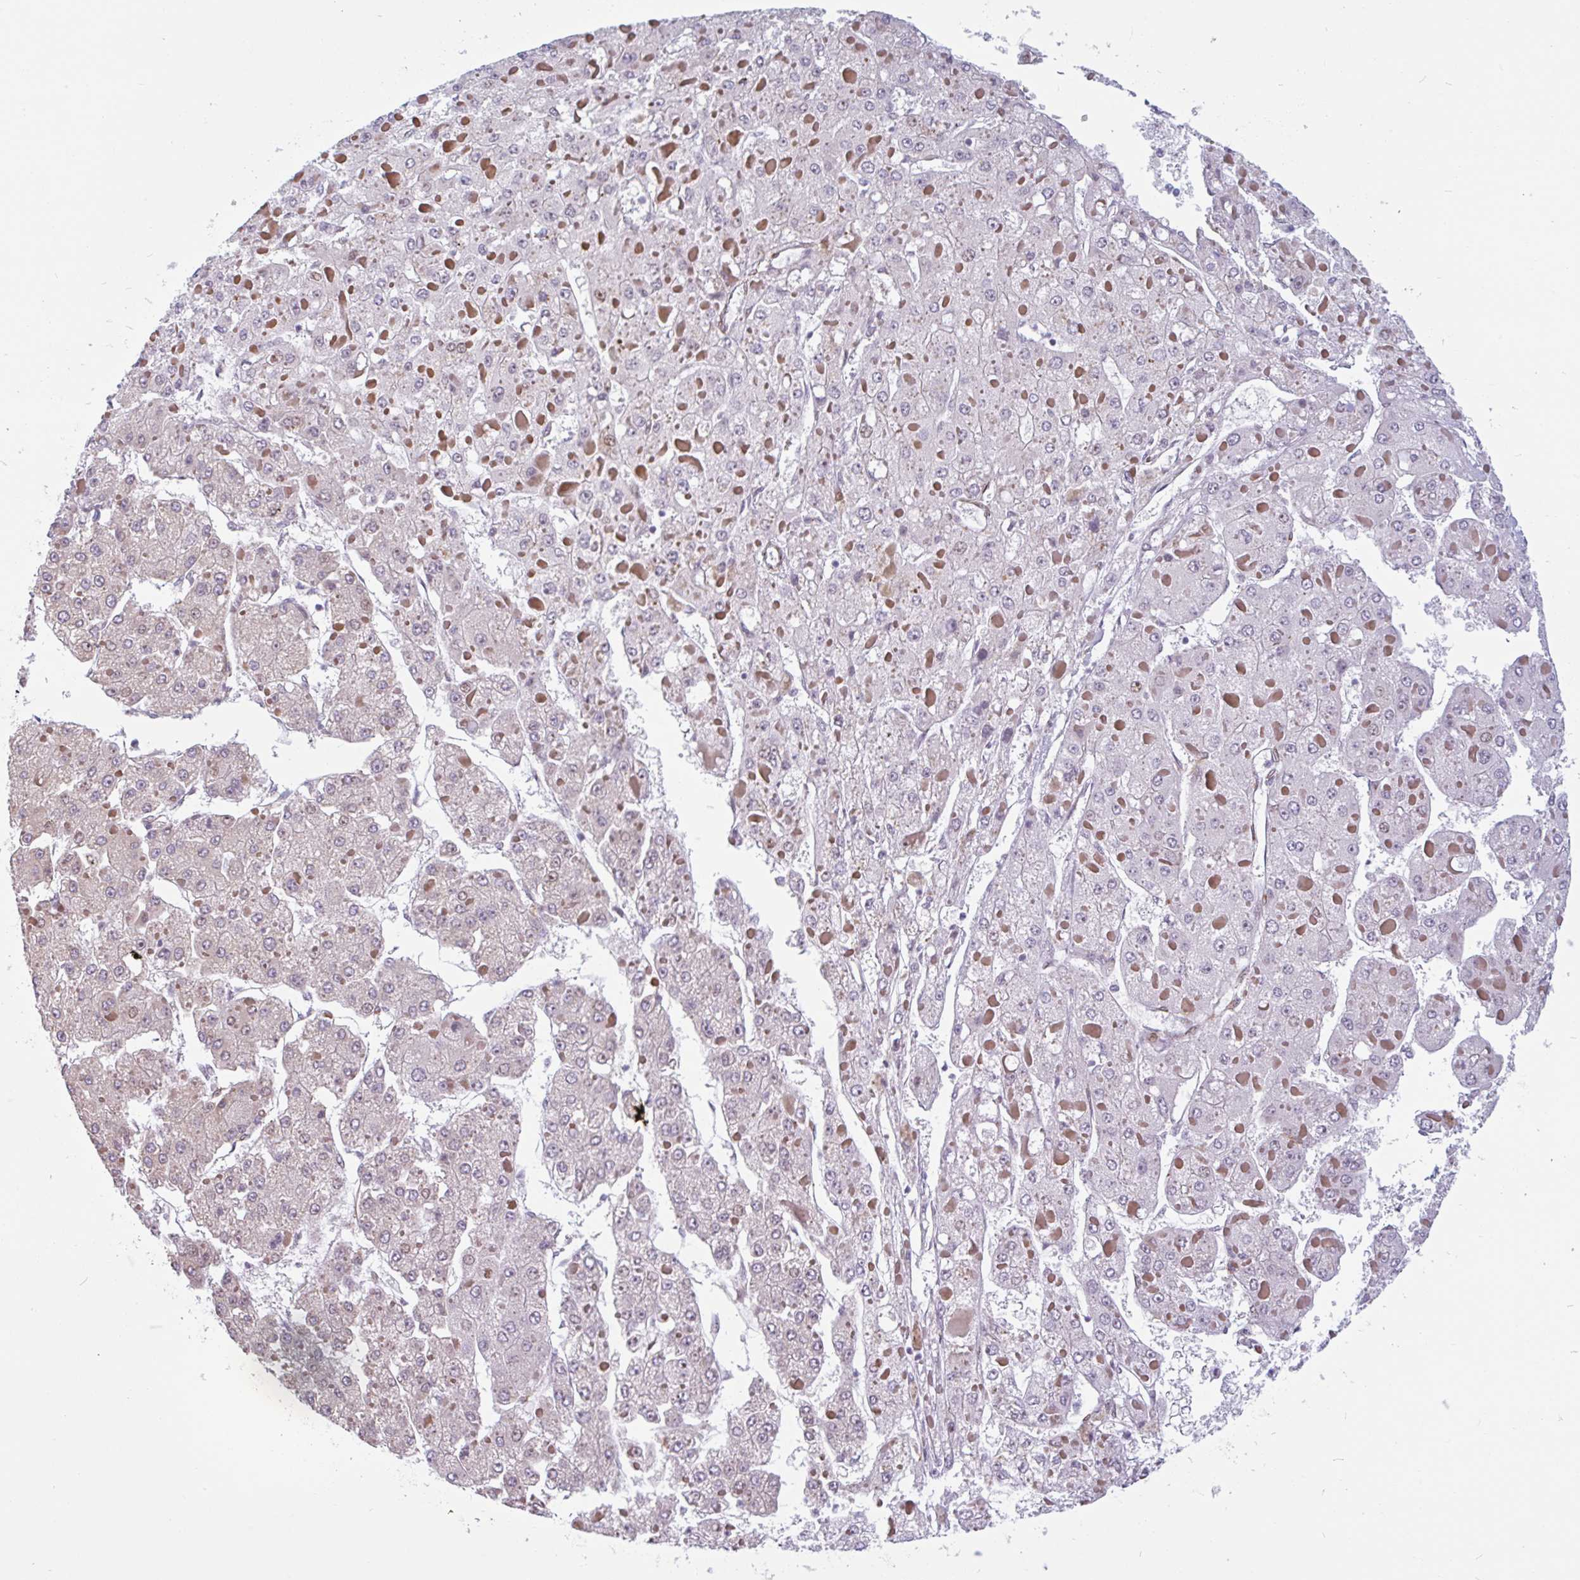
{"staining": {"intensity": "weak", "quantity": "<25%", "location": "nuclear"}, "tissue": "liver cancer", "cell_type": "Tumor cells", "image_type": "cancer", "snomed": [{"axis": "morphology", "description": "Carcinoma, Hepatocellular, NOS"}, {"axis": "topography", "description": "Liver"}], "caption": "Immunohistochemistry (IHC) of human liver hepatocellular carcinoma demonstrates no positivity in tumor cells.", "gene": "TMEM119", "patient": {"sex": "female", "age": 73}}